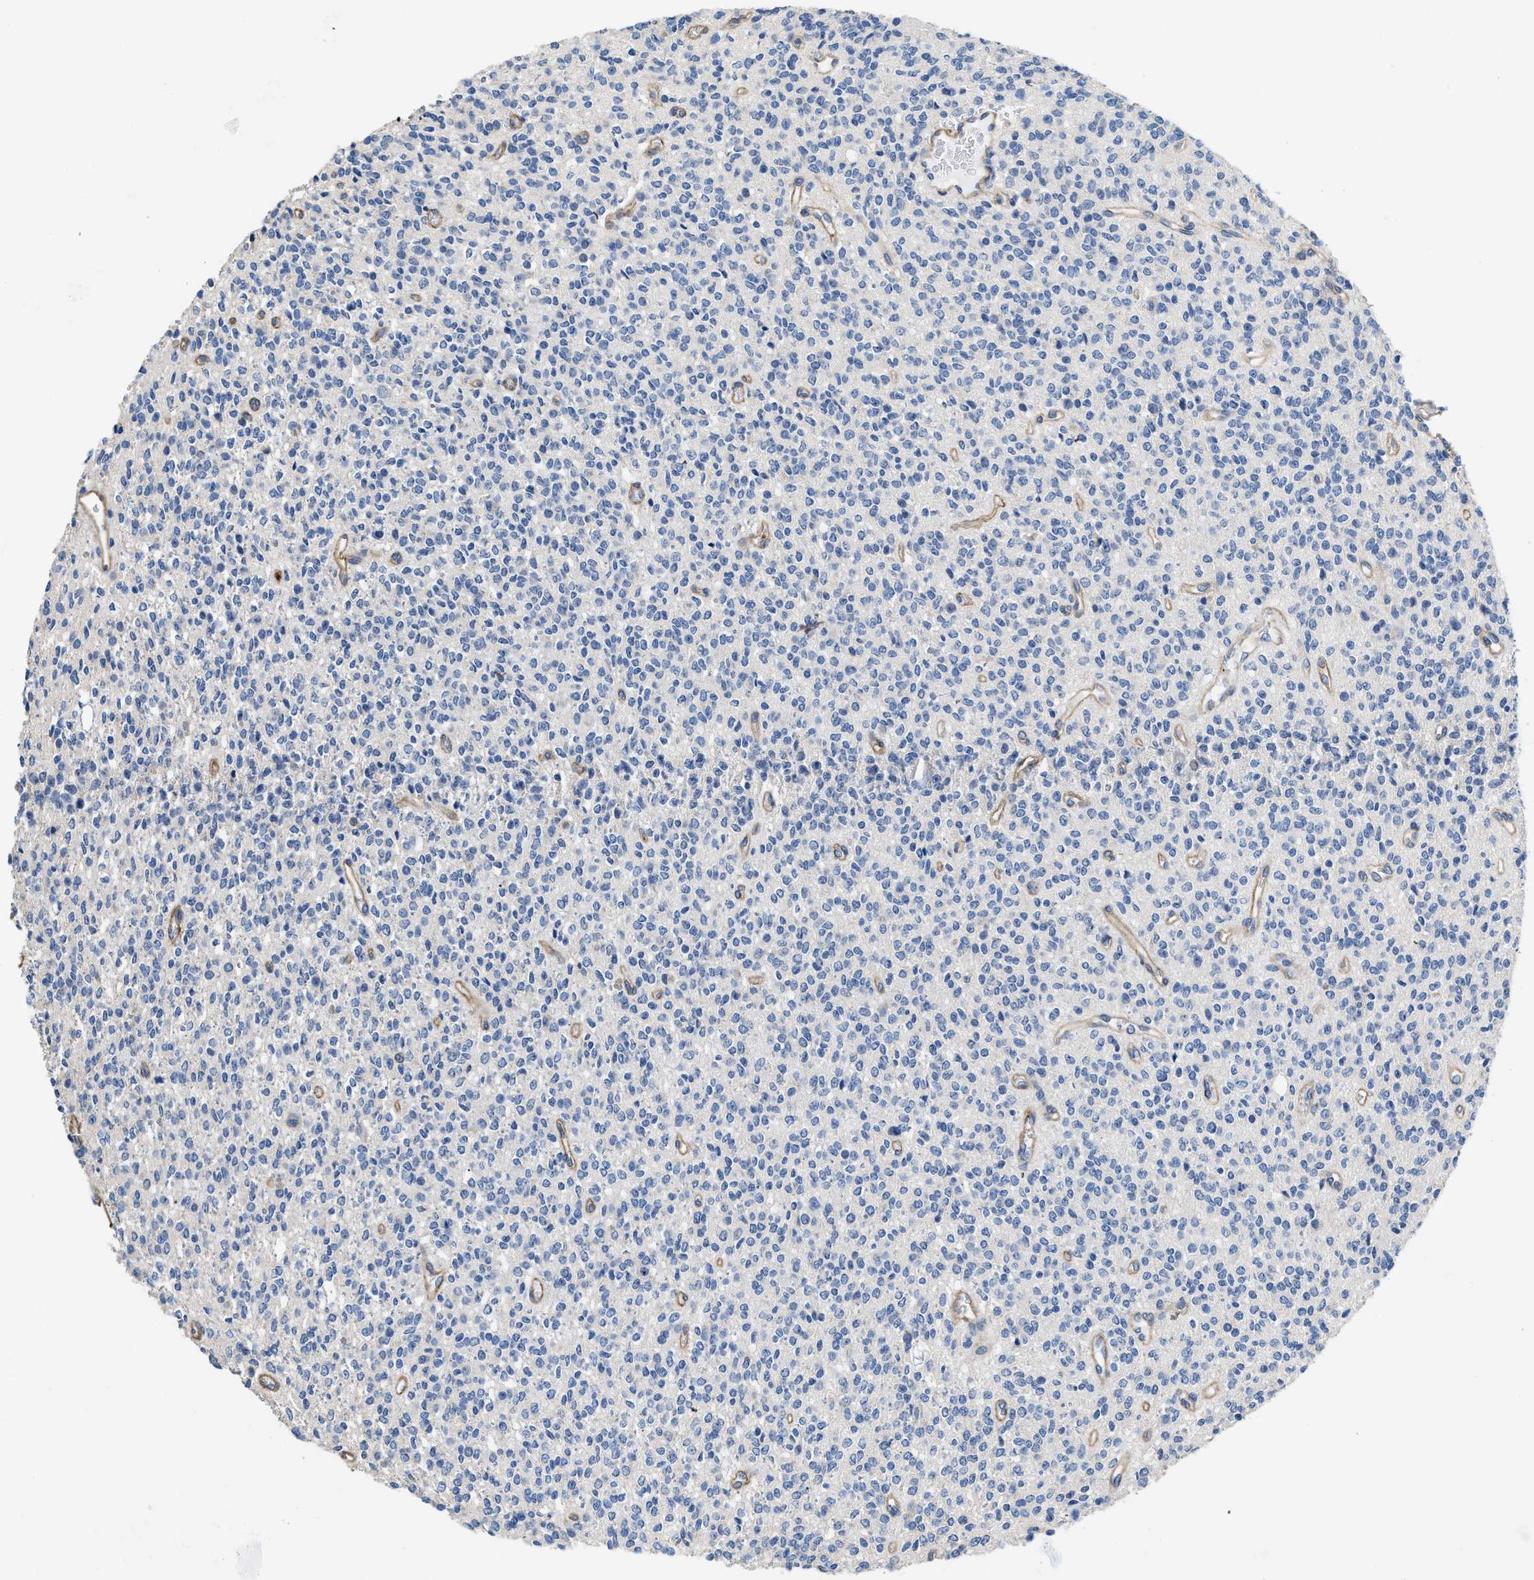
{"staining": {"intensity": "negative", "quantity": "none", "location": "none"}, "tissue": "glioma", "cell_type": "Tumor cells", "image_type": "cancer", "snomed": [{"axis": "morphology", "description": "Glioma, malignant, High grade"}, {"axis": "topography", "description": "Brain"}], "caption": "A photomicrograph of human malignant glioma (high-grade) is negative for staining in tumor cells.", "gene": "C22orf42", "patient": {"sex": "male", "age": 34}}